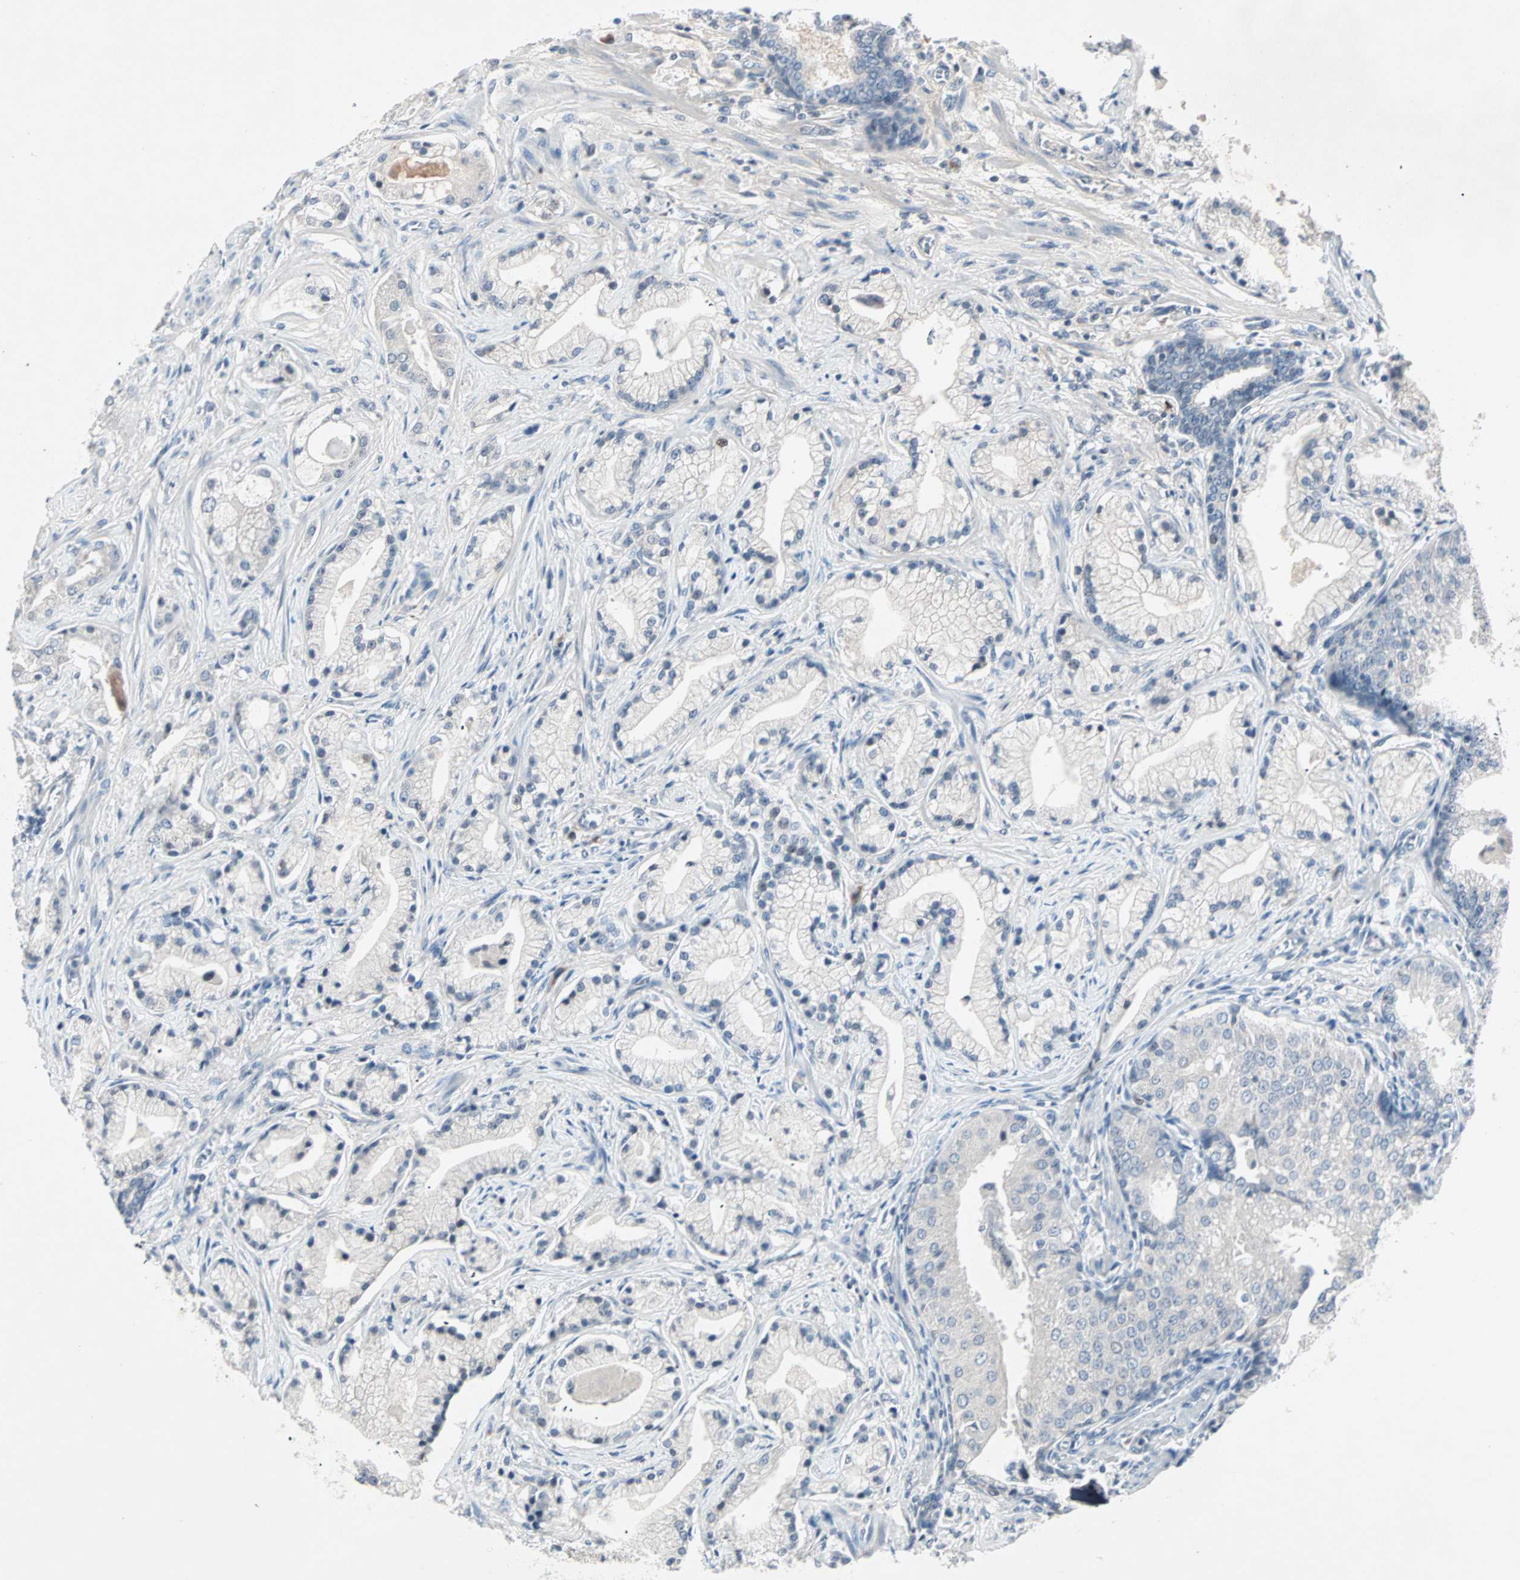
{"staining": {"intensity": "negative", "quantity": "none", "location": "none"}, "tissue": "prostate cancer", "cell_type": "Tumor cells", "image_type": "cancer", "snomed": [{"axis": "morphology", "description": "Adenocarcinoma, Low grade"}, {"axis": "topography", "description": "Prostate"}], "caption": "High magnification brightfield microscopy of prostate cancer stained with DAB (3,3'-diaminobenzidine) (brown) and counterstained with hematoxylin (blue): tumor cells show no significant staining.", "gene": "CCNE2", "patient": {"sex": "male", "age": 59}}